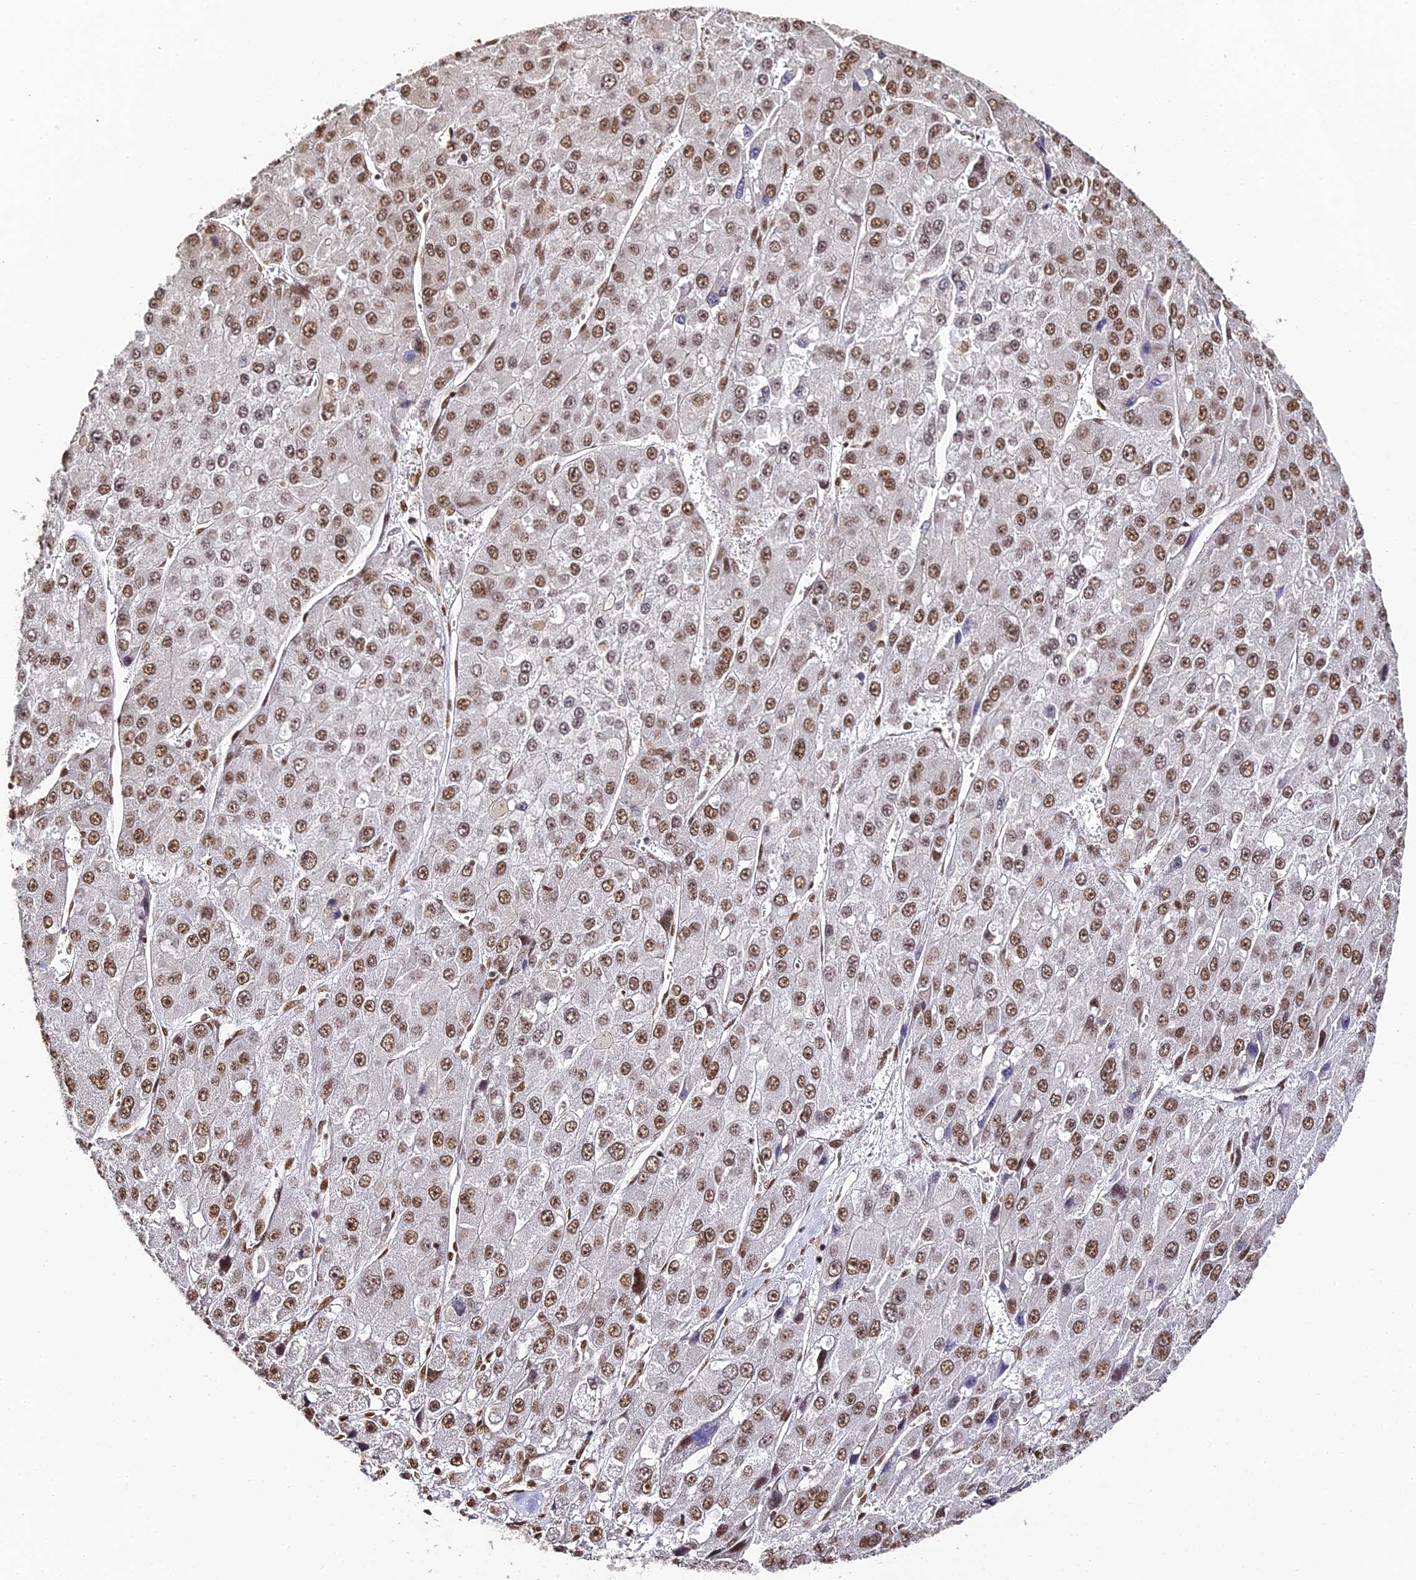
{"staining": {"intensity": "moderate", "quantity": ">75%", "location": "nuclear"}, "tissue": "liver cancer", "cell_type": "Tumor cells", "image_type": "cancer", "snomed": [{"axis": "morphology", "description": "Carcinoma, Hepatocellular, NOS"}, {"axis": "topography", "description": "Liver"}], "caption": "Immunohistochemistry (IHC) staining of liver hepatocellular carcinoma, which shows medium levels of moderate nuclear staining in about >75% of tumor cells indicating moderate nuclear protein expression. The staining was performed using DAB (brown) for protein detection and nuclei were counterstained in hematoxylin (blue).", "gene": "HNRNPA1", "patient": {"sex": "female", "age": 73}}